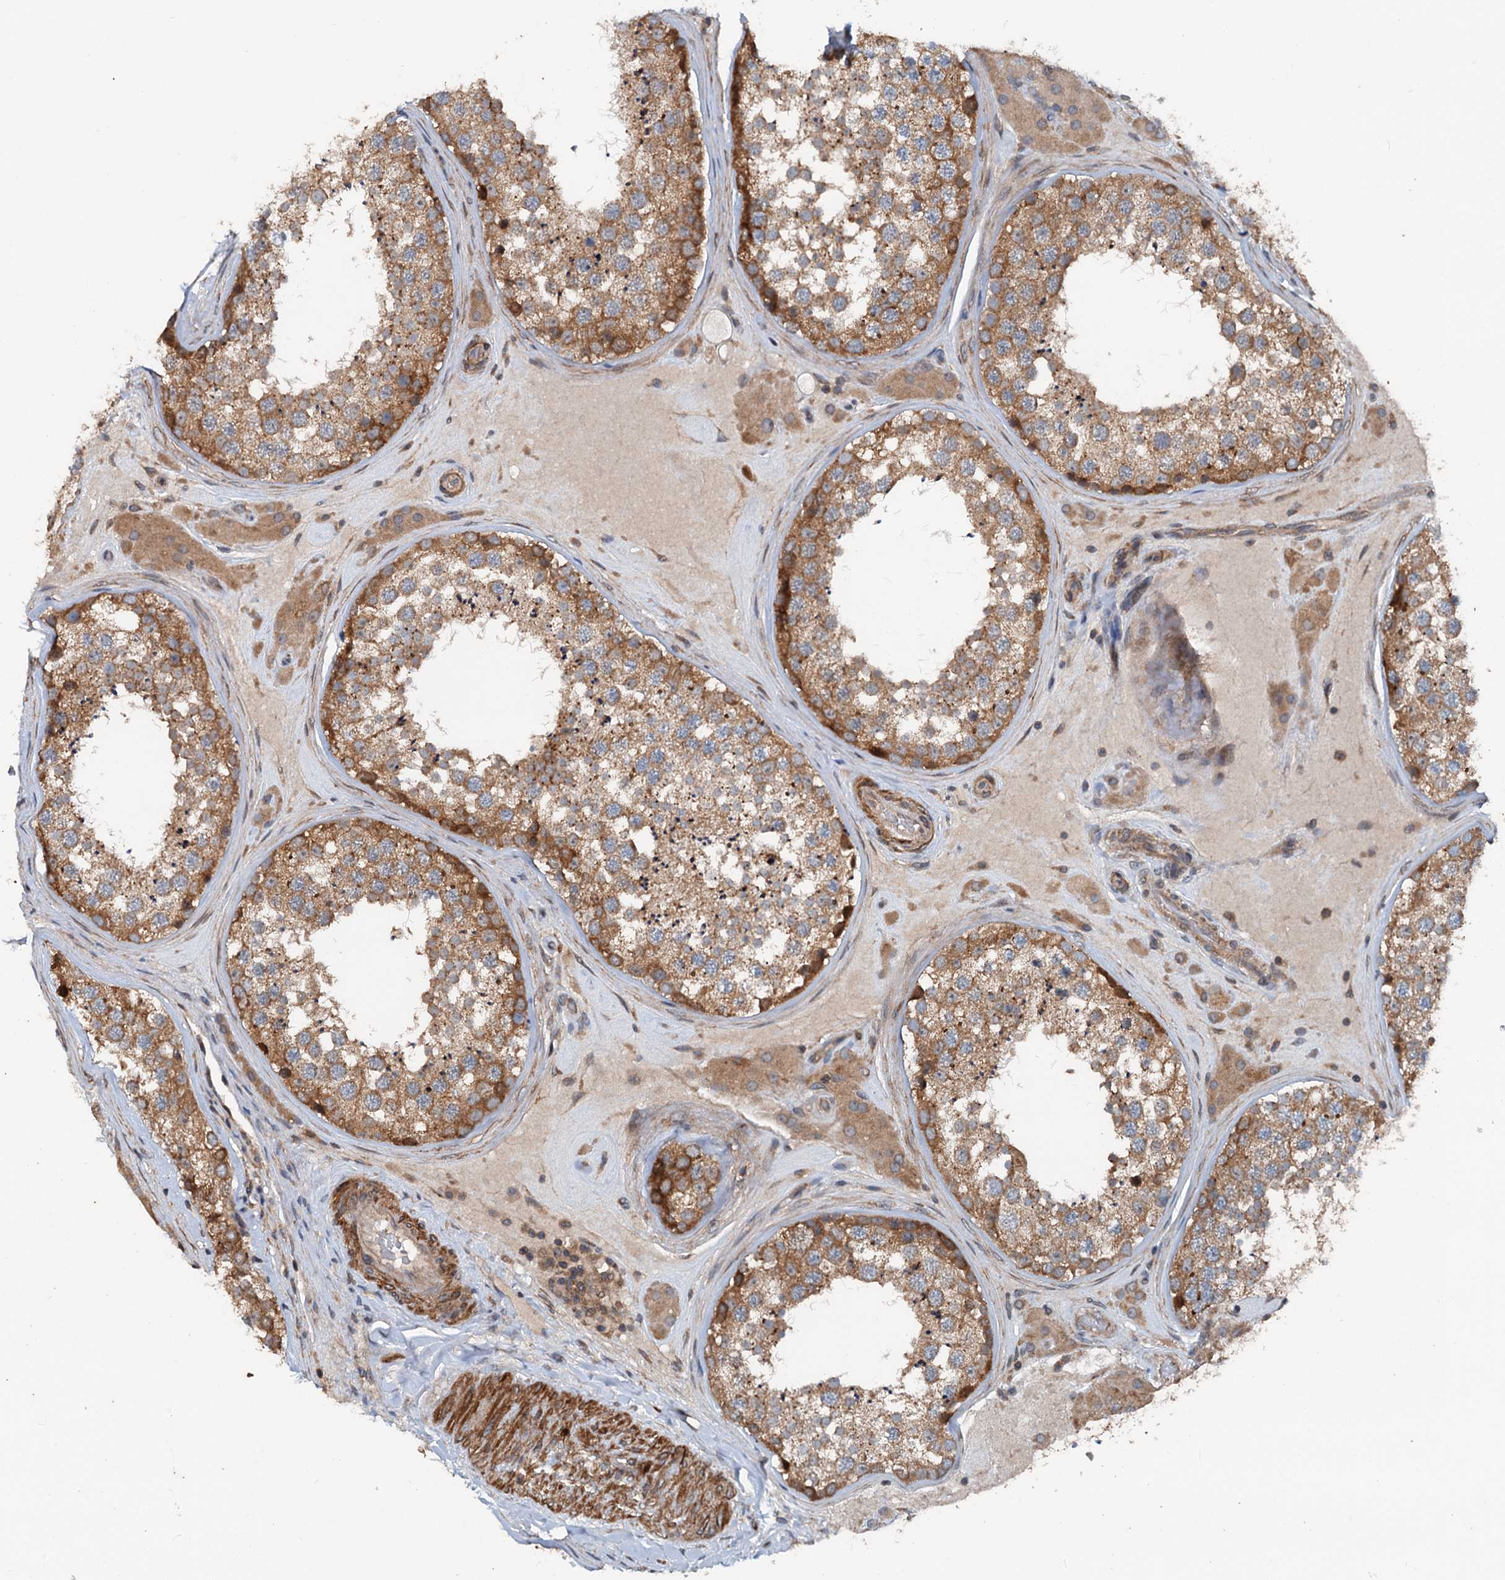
{"staining": {"intensity": "strong", "quantity": ">75%", "location": "cytoplasmic/membranous"}, "tissue": "testis", "cell_type": "Cells in seminiferous ducts", "image_type": "normal", "snomed": [{"axis": "morphology", "description": "Normal tissue, NOS"}, {"axis": "topography", "description": "Testis"}], "caption": "High-power microscopy captured an immunohistochemistry (IHC) photomicrograph of benign testis, revealing strong cytoplasmic/membranous staining in approximately >75% of cells in seminiferous ducts.", "gene": "TEDC1", "patient": {"sex": "male", "age": 46}}